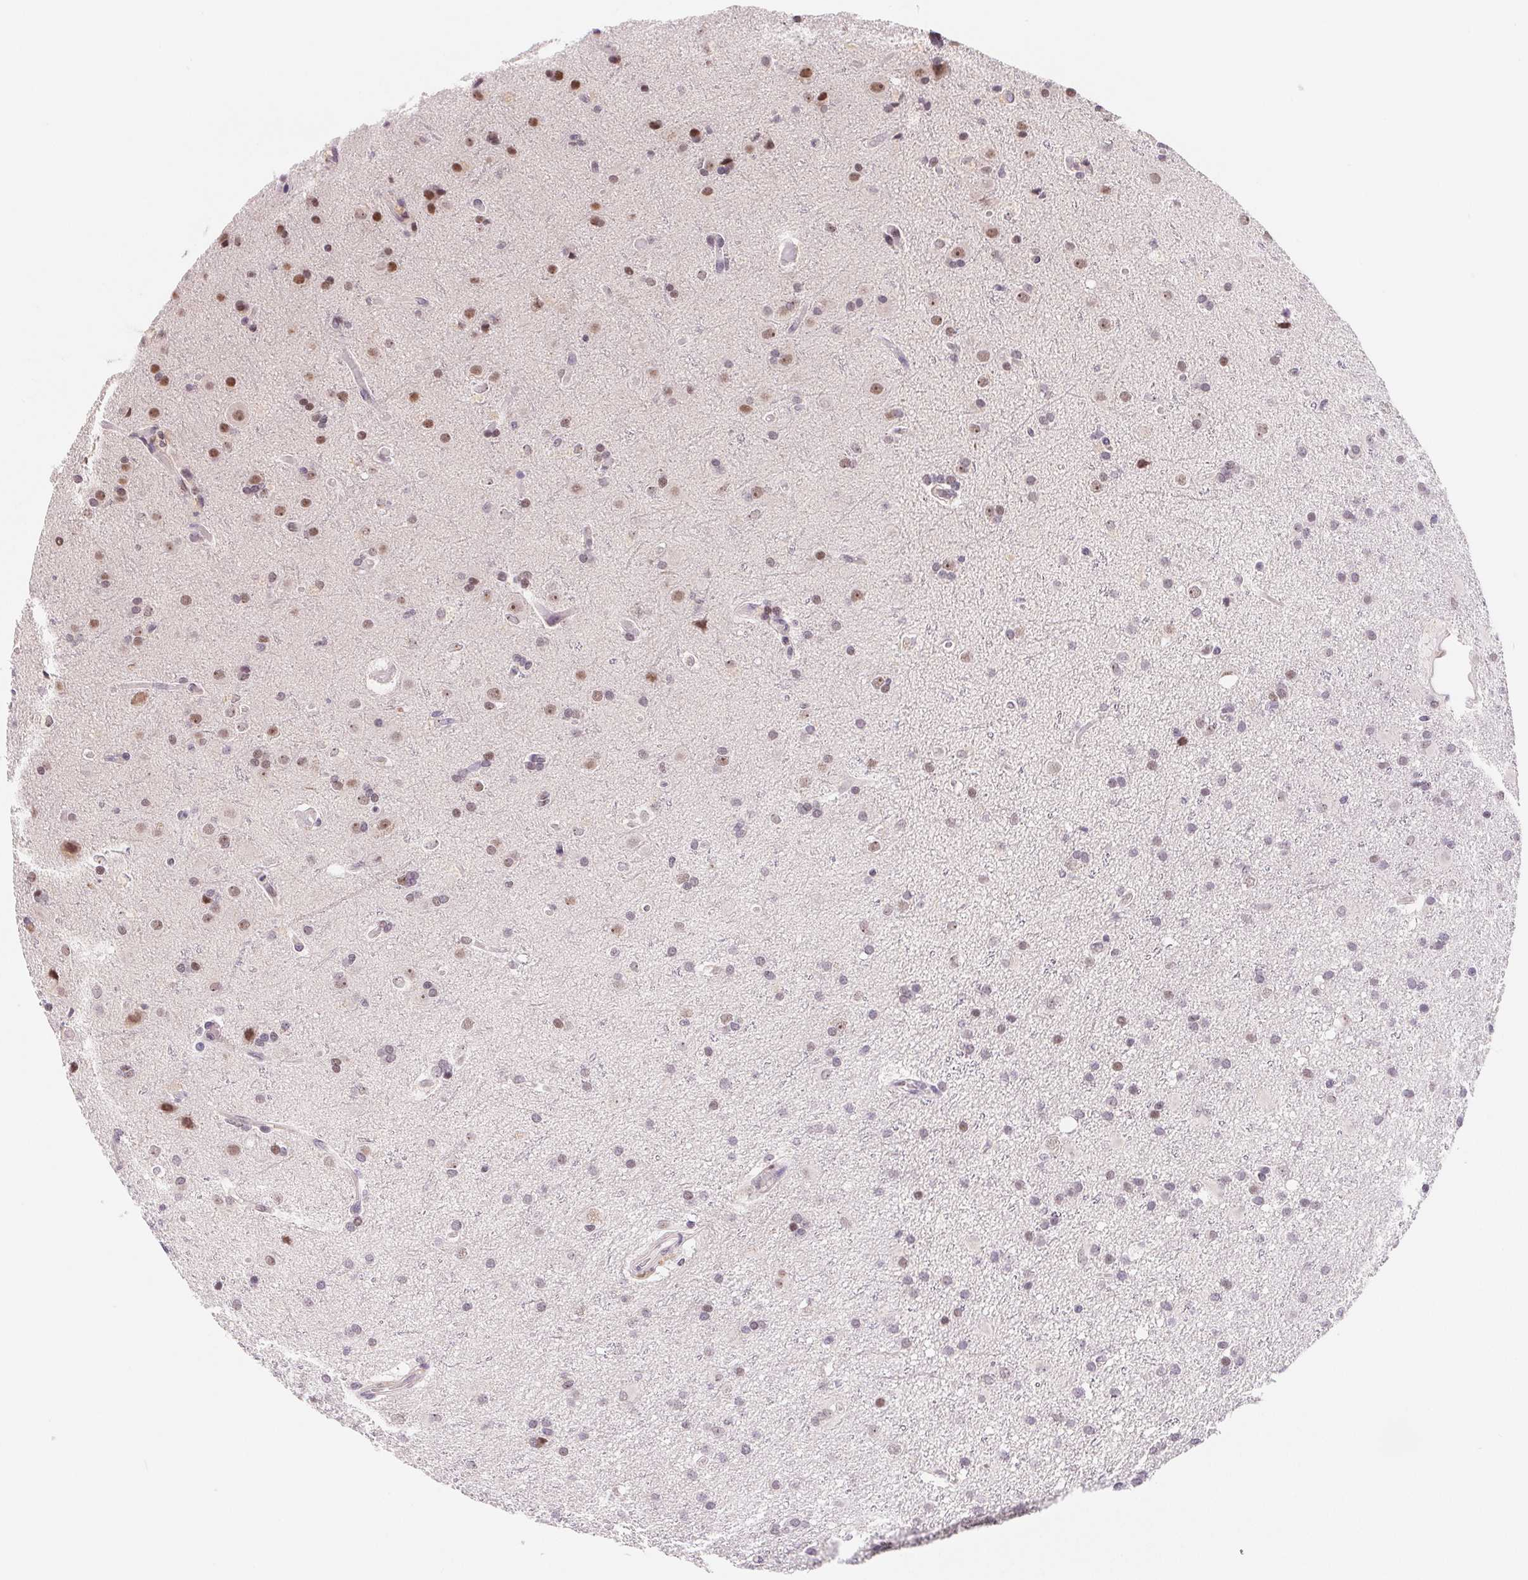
{"staining": {"intensity": "moderate", "quantity": "25%-75%", "location": "nuclear"}, "tissue": "glioma", "cell_type": "Tumor cells", "image_type": "cancer", "snomed": [{"axis": "morphology", "description": "Glioma, malignant, High grade"}, {"axis": "topography", "description": "Brain"}], "caption": "Brown immunohistochemical staining in human high-grade glioma (malignant) displays moderate nuclear expression in approximately 25%-75% of tumor cells. The protein of interest is shown in brown color, while the nuclei are stained blue.", "gene": "LCA5L", "patient": {"sex": "male", "age": 55}}